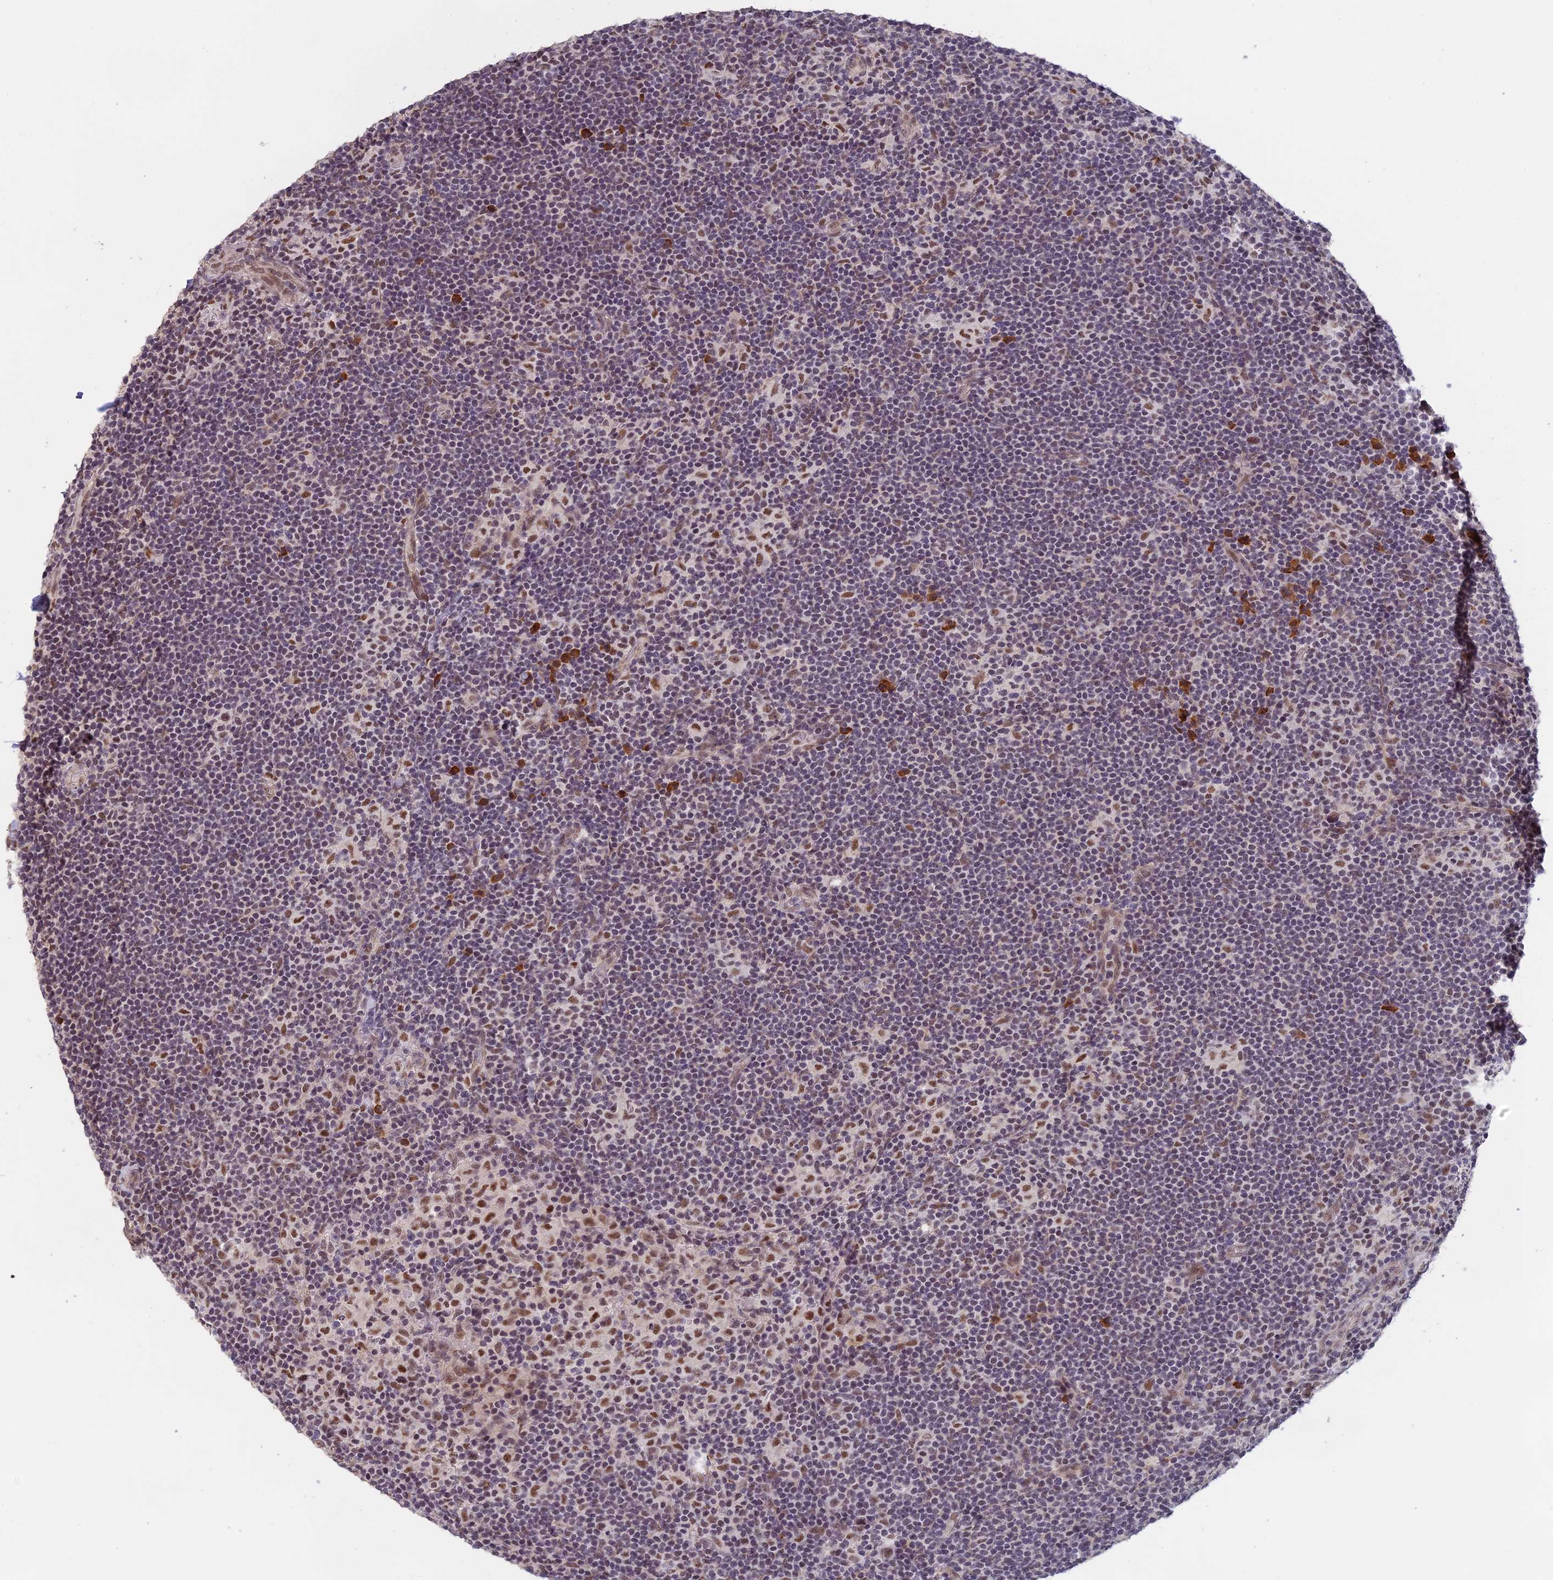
{"staining": {"intensity": "moderate", "quantity": ">75%", "location": "nuclear"}, "tissue": "lymphoma", "cell_type": "Tumor cells", "image_type": "cancer", "snomed": [{"axis": "morphology", "description": "Hodgkin's disease, NOS"}, {"axis": "topography", "description": "Lymph node"}], "caption": "Approximately >75% of tumor cells in Hodgkin's disease display moderate nuclear protein expression as visualized by brown immunohistochemical staining.", "gene": "MORF4L1", "patient": {"sex": "female", "age": 57}}